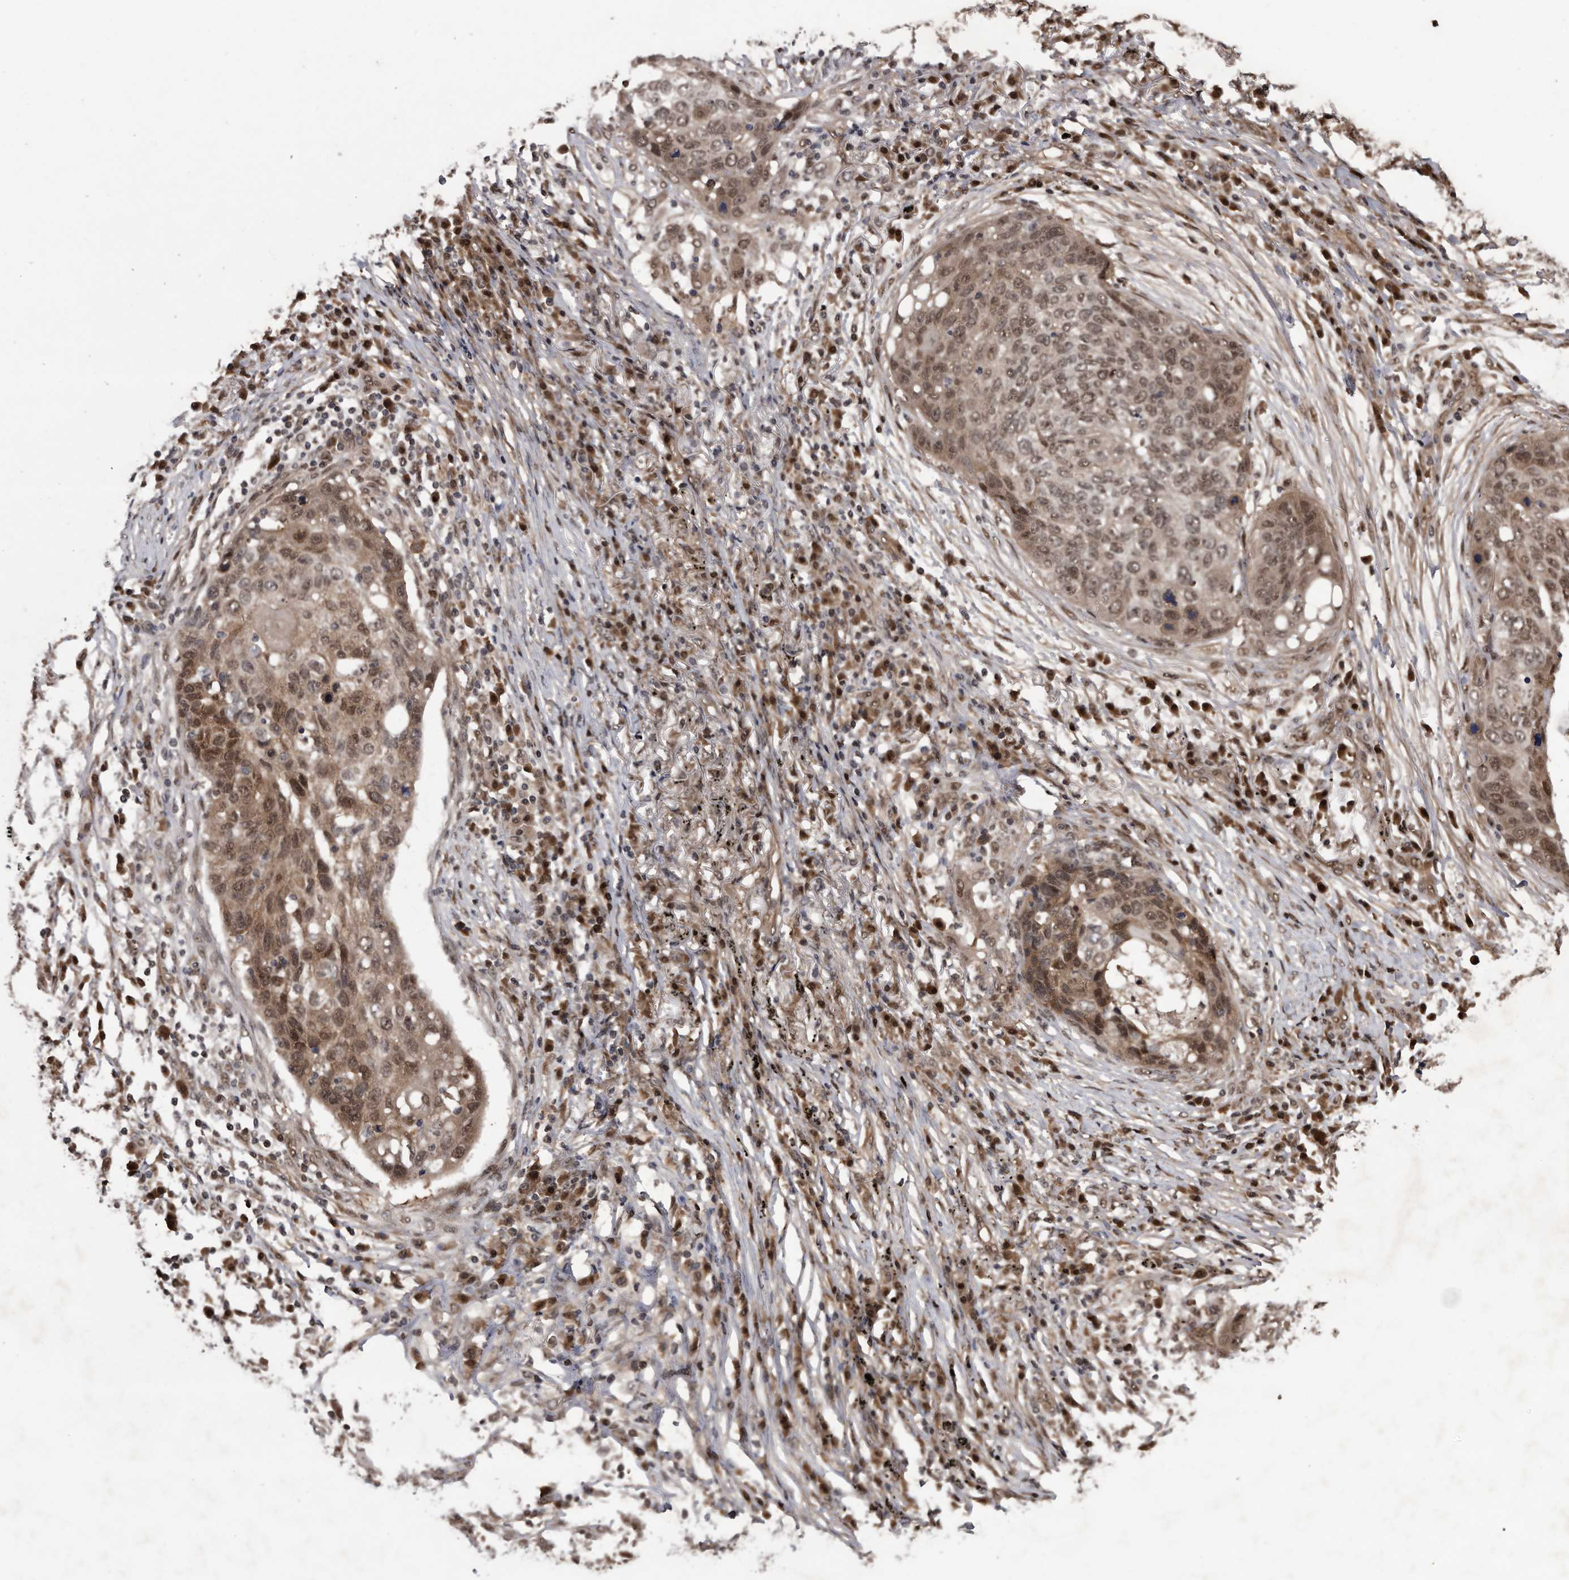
{"staining": {"intensity": "moderate", "quantity": ">75%", "location": "nuclear"}, "tissue": "lung cancer", "cell_type": "Tumor cells", "image_type": "cancer", "snomed": [{"axis": "morphology", "description": "Squamous cell carcinoma, NOS"}, {"axis": "topography", "description": "Lung"}], "caption": "High-power microscopy captured an immunohistochemistry micrograph of lung squamous cell carcinoma, revealing moderate nuclear positivity in about >75% of tumor cells. (DAB IHC with brightfield microscopy, high magnification).", "gene": "RAD23B", "patient": {"sex": "female", "age": 63}}